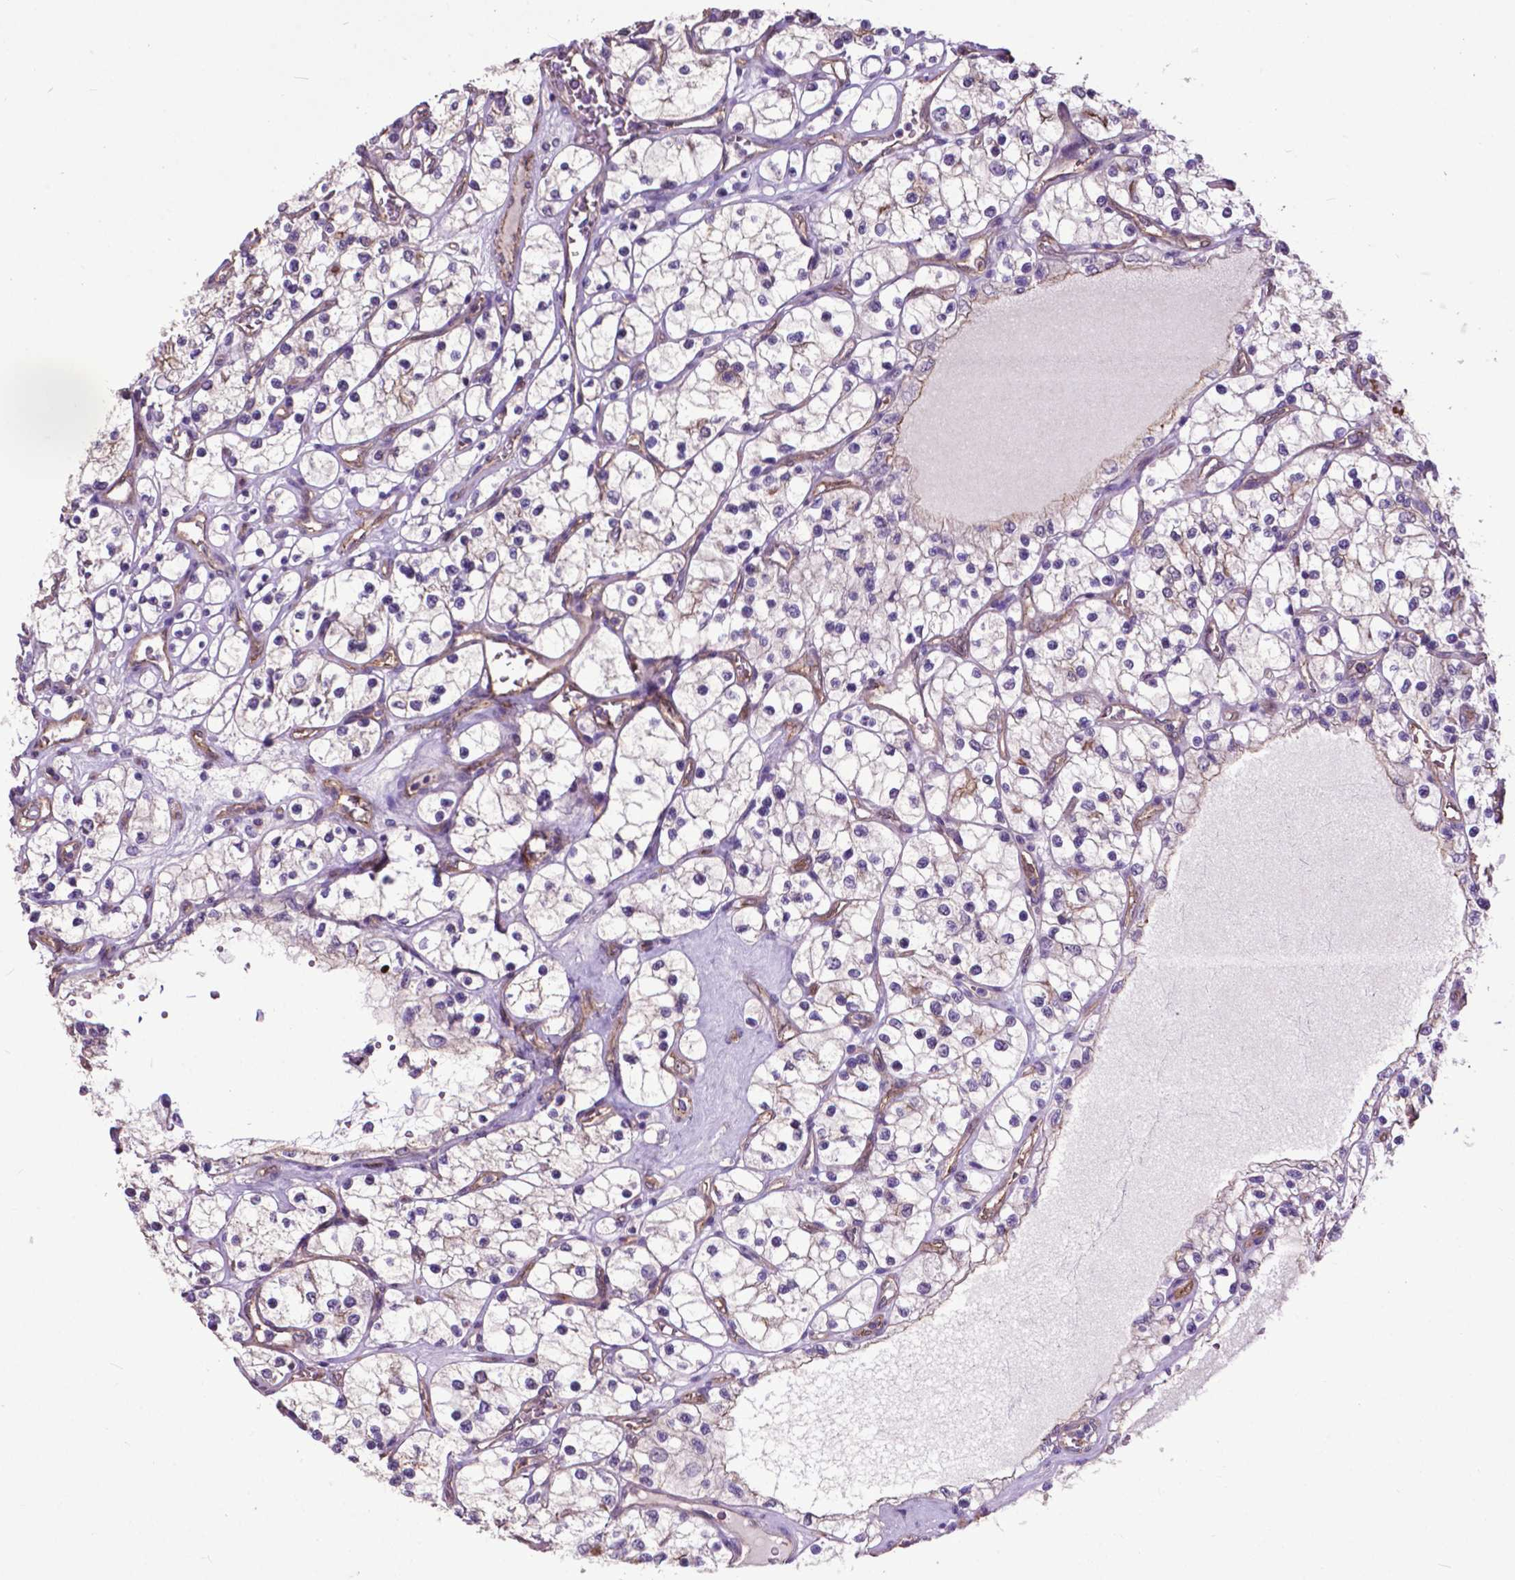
{"staining": {"intensity": "negative", "quantity": "none", "location": "none"}, "tissue": "renal cancer", "cell_type": "Tumor cells", "image_type": "cancer", "snomed": [{"axis": "morphology", "description": "Adenocarcinoma, NOS"}, {"axis": "topography", "description": "Kidney"}], "caption": "Human adenocarcinoma (renal) stained for a protein using IHC reveals no positivity in tumor cells.", "gene": "PDLIM1", "patient": {"sex": "female", "age": 69}}